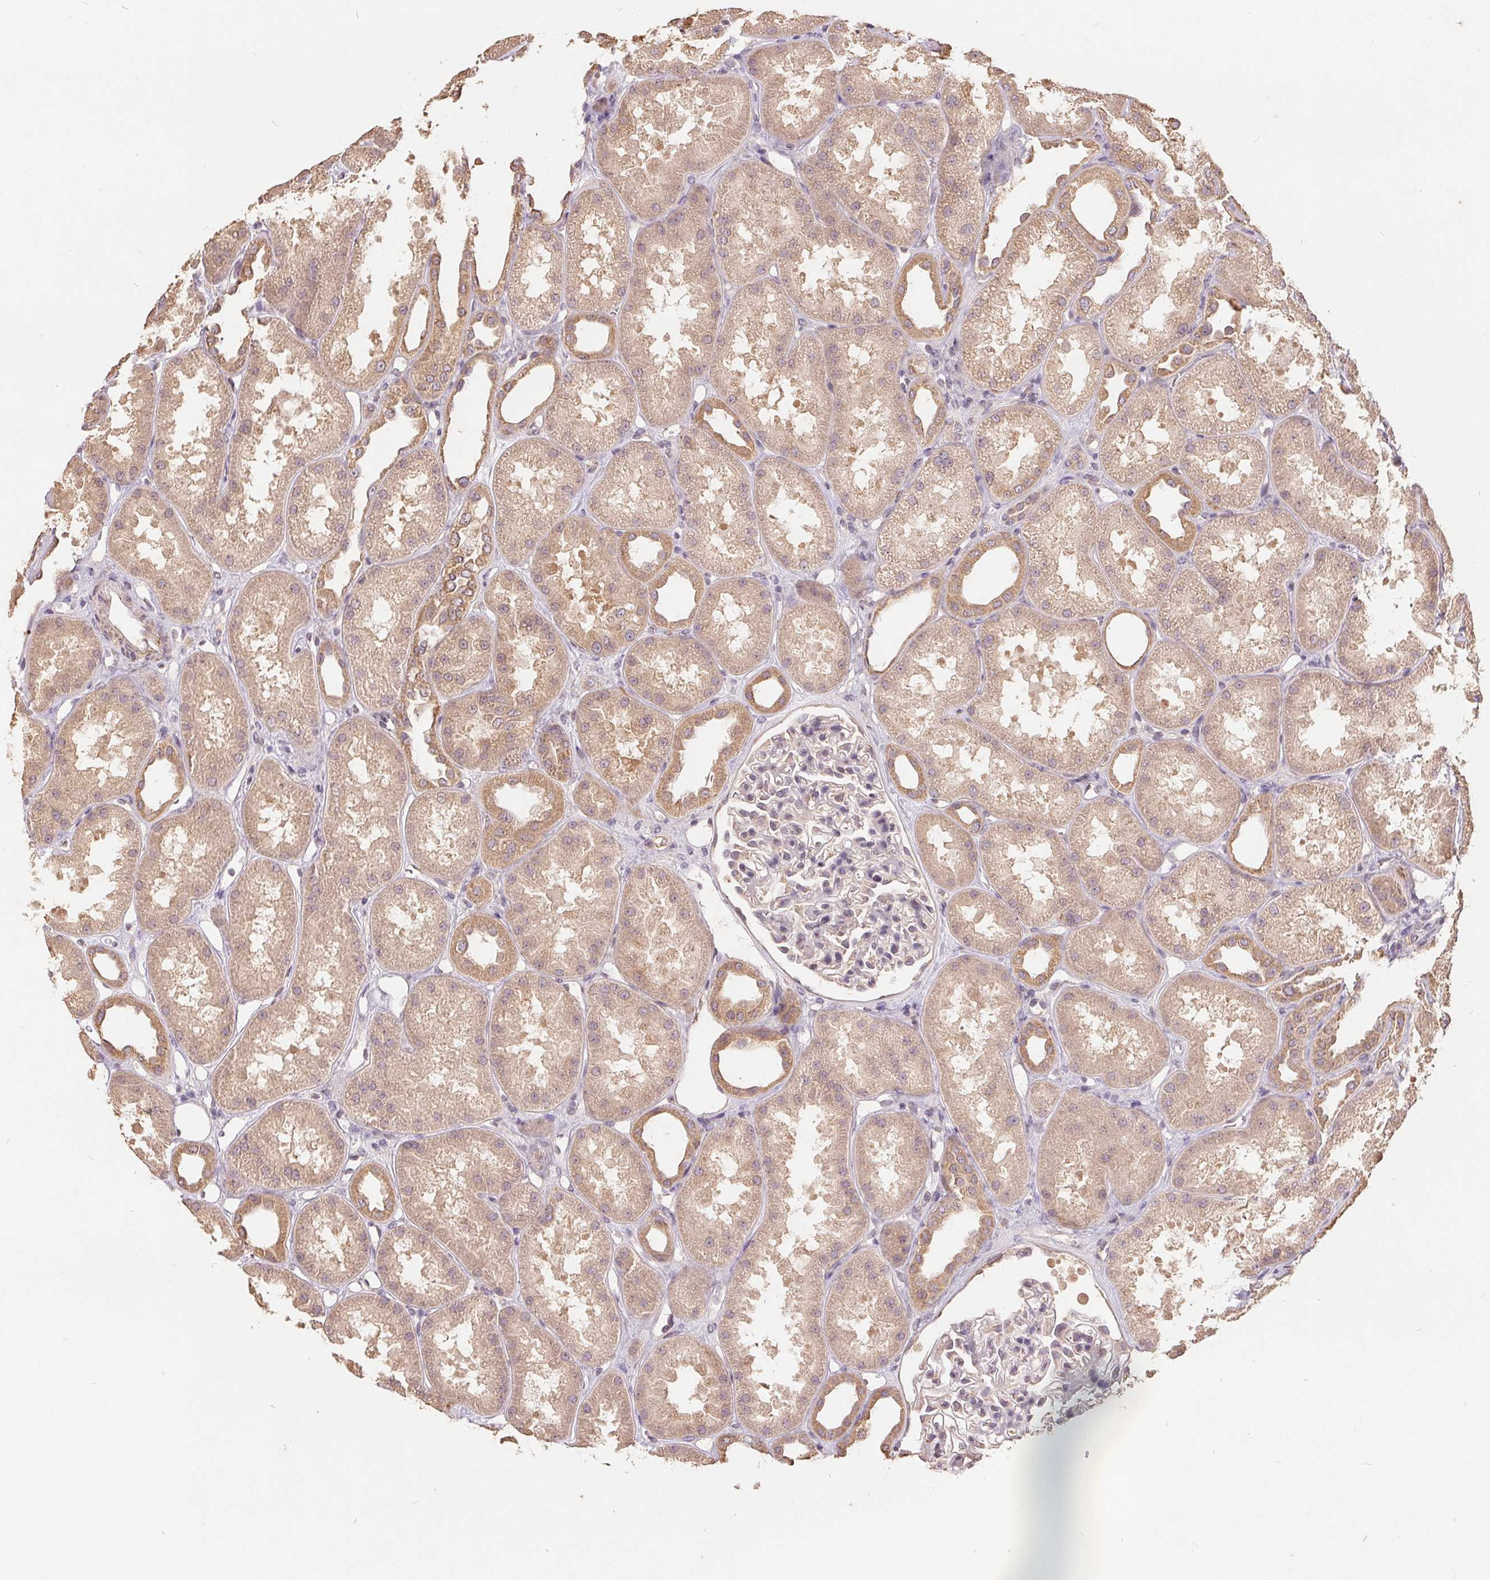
{"staining": {"intensity": "weak", "quantity": "<25%", "location": "cytoplasmic/membranous"}, "tissue": "kidney", "cell_type": "Cells in glomeruli", "image_type": "normal", "snomed": [{"axis": "morphology", "description": "Normal tissue, NOS"}, {"axis": "topography", "description": "Kidney"}], "caption": "A high-resolution photomicrograph shows immunohistochemistry (IHC) staining of benign kidney, which demonstrates no significant staining in cells in glomeruli.", "gene": "CDIPT", "patient": {"sex": "male", "age": 61}}